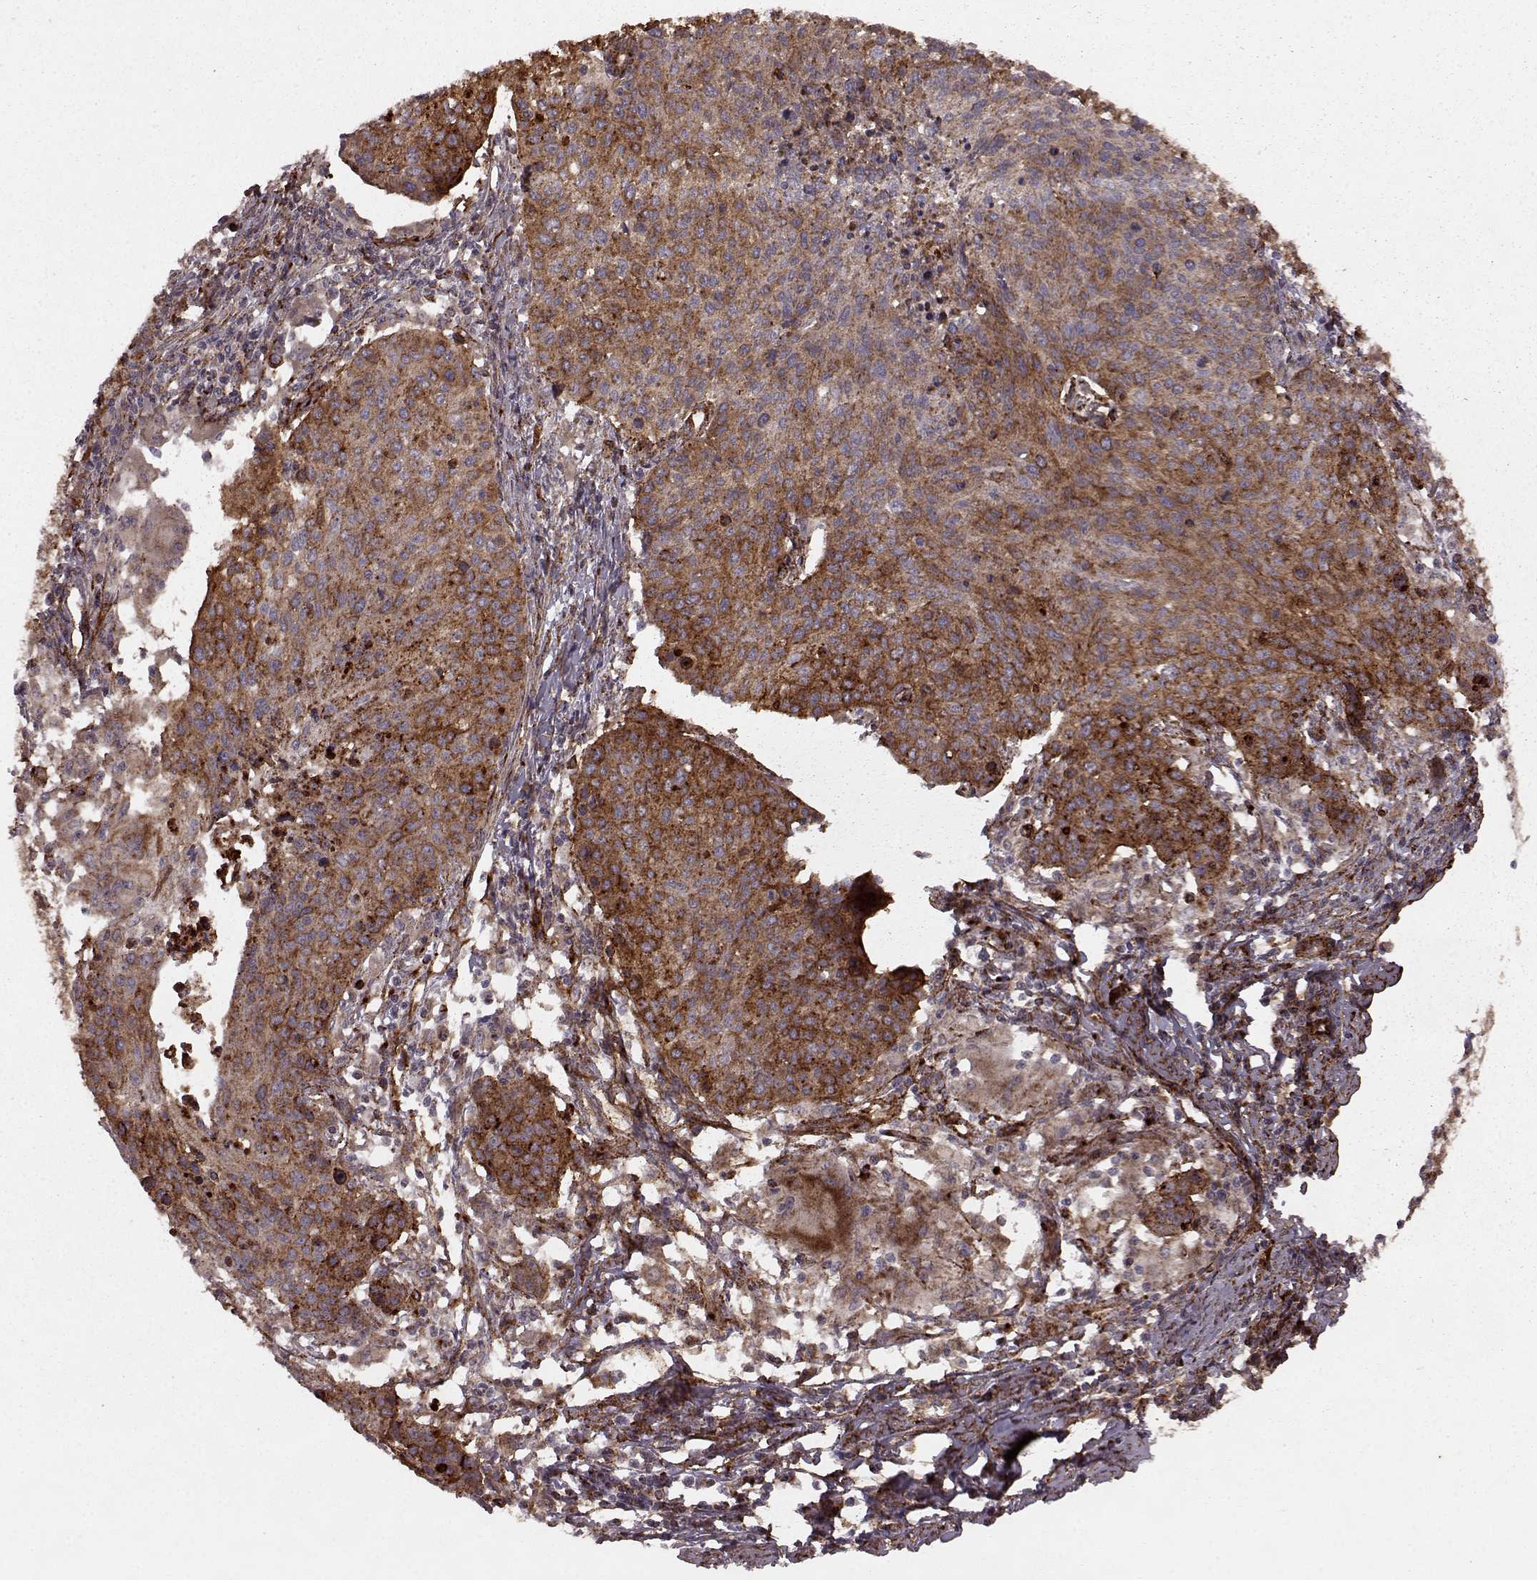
{"staining": {"intensity": "moderate", "quantity": ">75%", "location": "cytoplasmic/membranous"}, "tissue": "cervical cancer", "cell_type": "Tumor cells", "image_type": "cancer", "snomed": [{"axis": "morphology", "description": "Squamous cell carcinoma, NOS"}, {"axis": "topography", "description": "Cervix"}], "caption": "Moderate cytoplasmic/membranous protein expression is identified in about >75% of tumor cells in cervical cancer (squamous cell carcinoma). The protein is stained brown, and the nuclei are stained in blue (DAB IHC with brightfield microscopy, high magnification).", "gene": "FXN", "patient": {"sex": "female", "age": 38}}